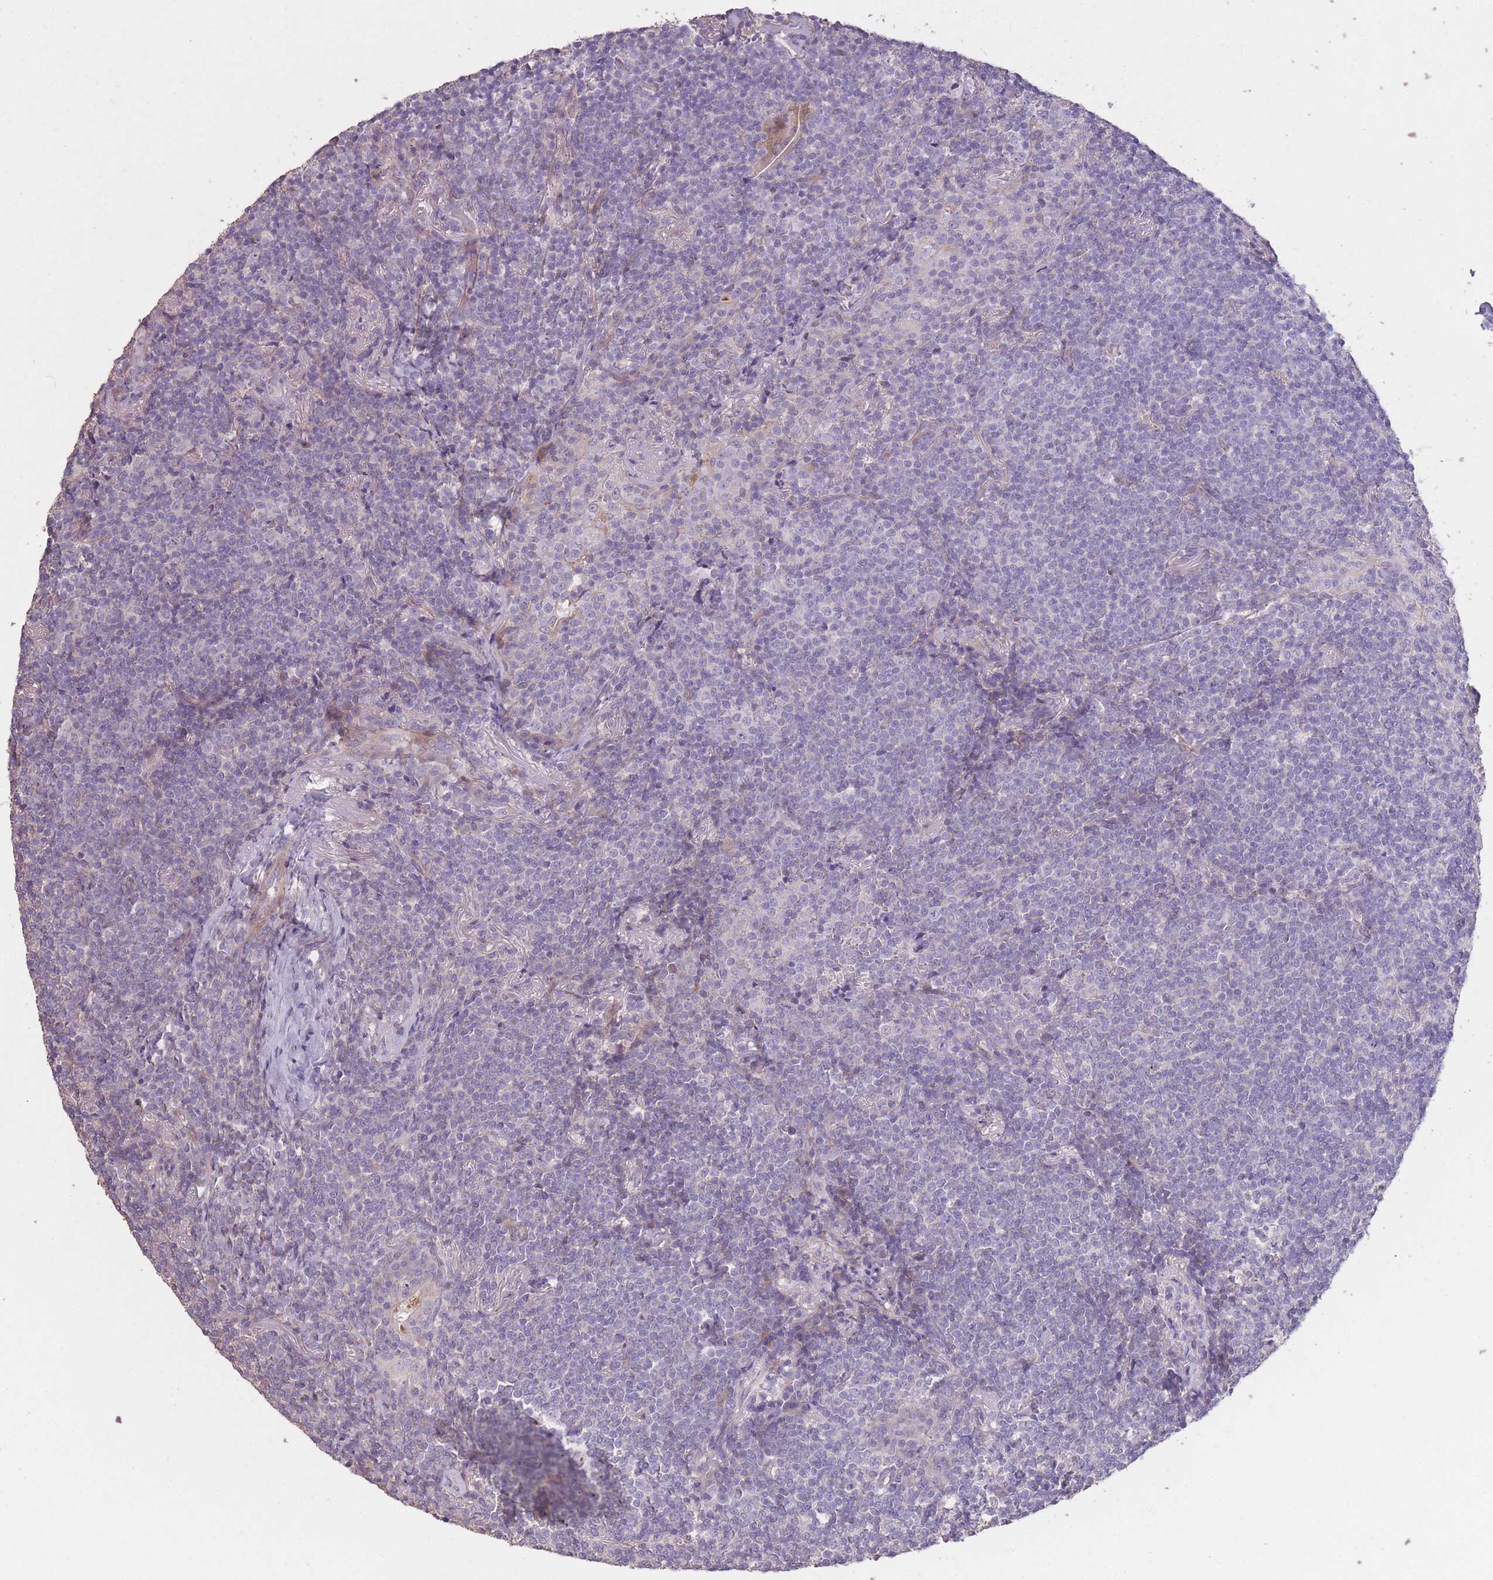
{"staining": {"intensity": "negative", "quantity": "none", "location": "none"}, "tissue": "lymphoma", "cell_type": "Tumor cells", "image_type": "cancer", "snomed": [{"axis": "morphology", "description": "Malignant lymphoma, non-Hodgkin's type, Low grade"}, {"axis": "topography", "description": "Lung"}], "caption": "Photomicrograph shows no significant protein staining in tumor cells of low-grade malignant lymphoma, non-Hodgkin's type.", "gene": "RSPH10B", "patient": {"sex": "female", "age": 71}}